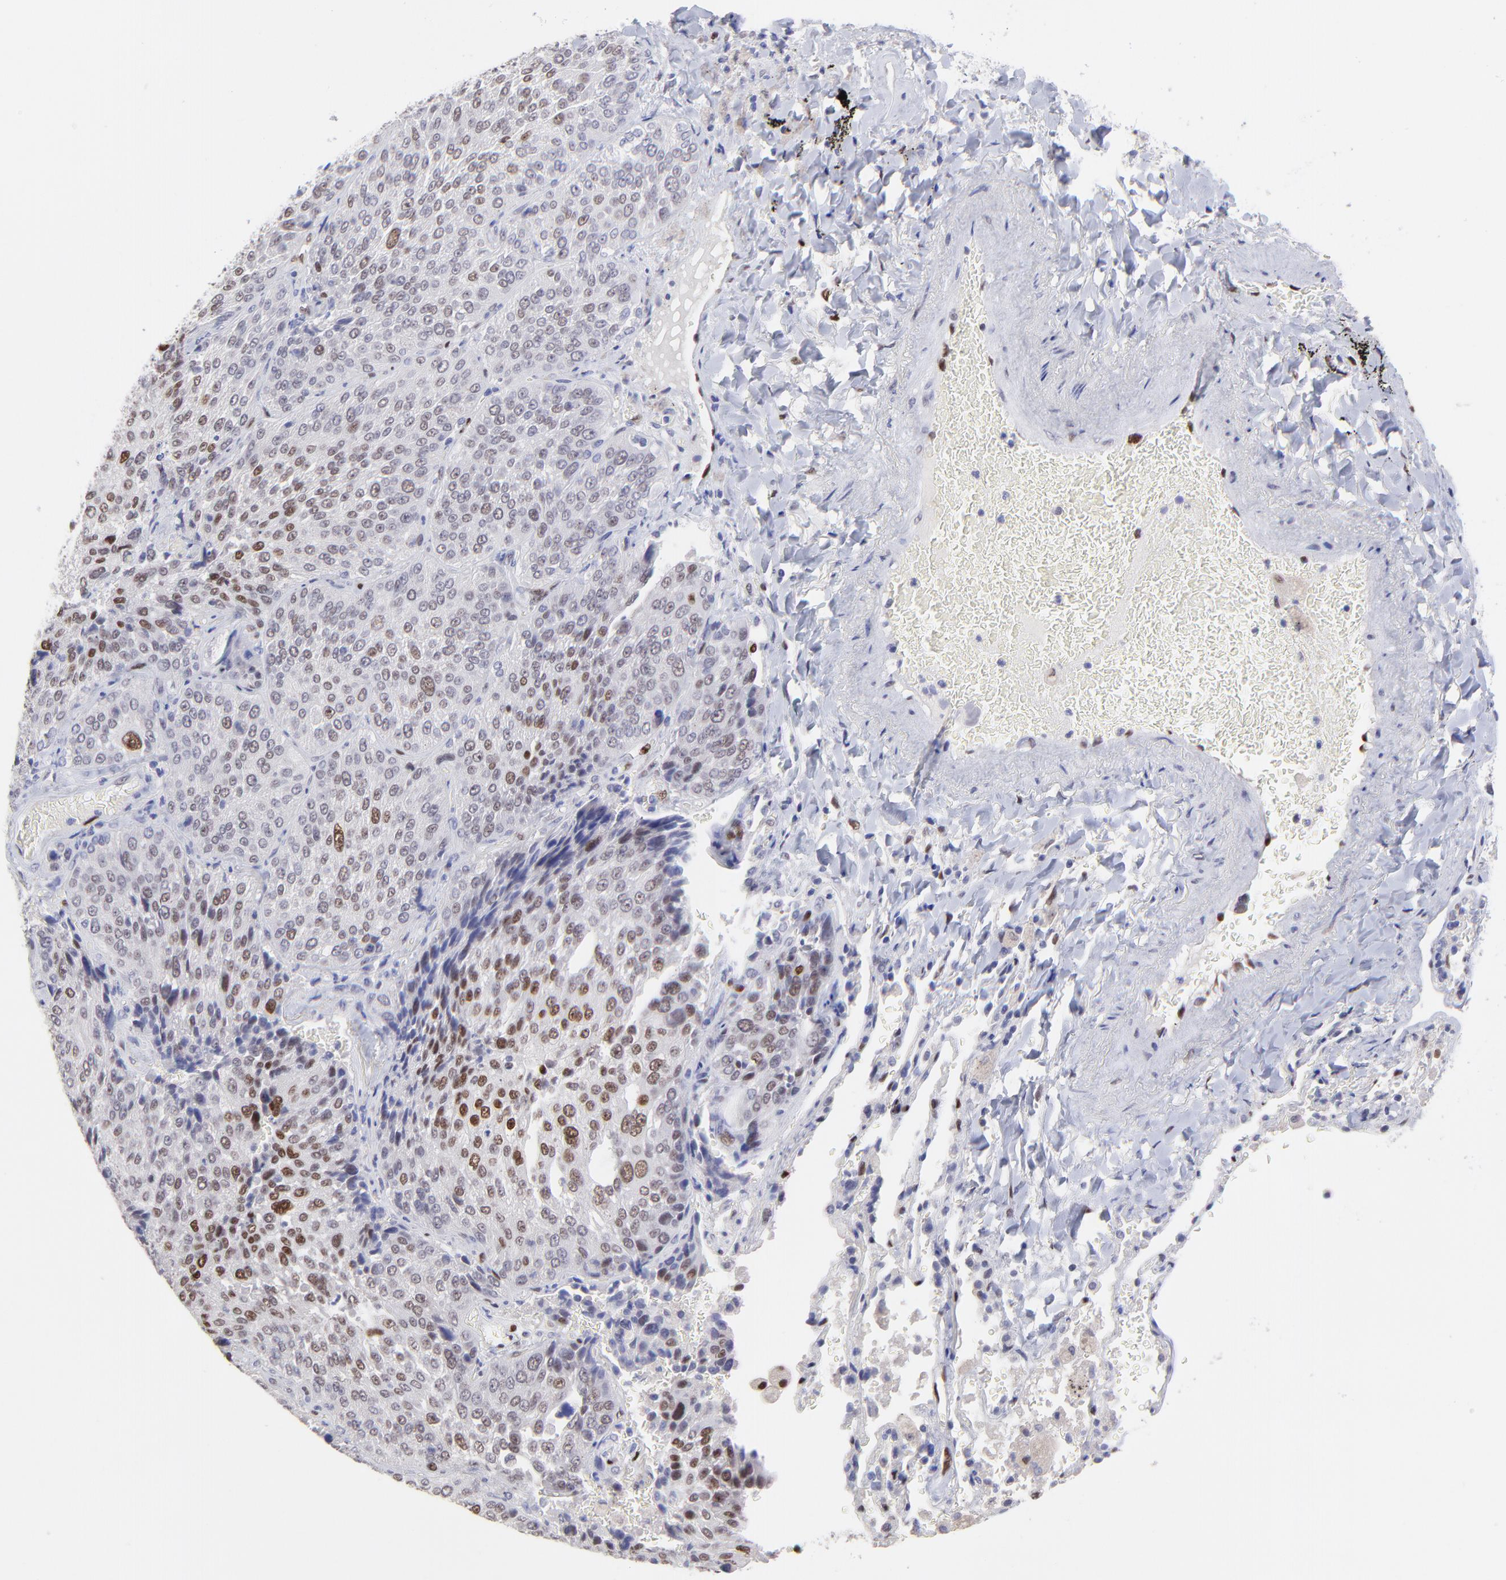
{"staining": {"intensity": "moderate", "quantity": "25%-75%", "location": "nuclear"}, "tissue": "lung cancer", "cell_type": "Tumor cells", "image_type": "cancer", "snomed": [{"axis": "morphology", "description": "Squamous cell carcinoma, NOS"}, {"axis": "topography", "description": "Lung"}], "caption": "Moderate nuclear positivity is present in approximately 25%-75% of tumor cells in lung cancer (squamous cell carcinoma).", "gene": "KLF4", "patient": {"sex": "male", "age": 54}}